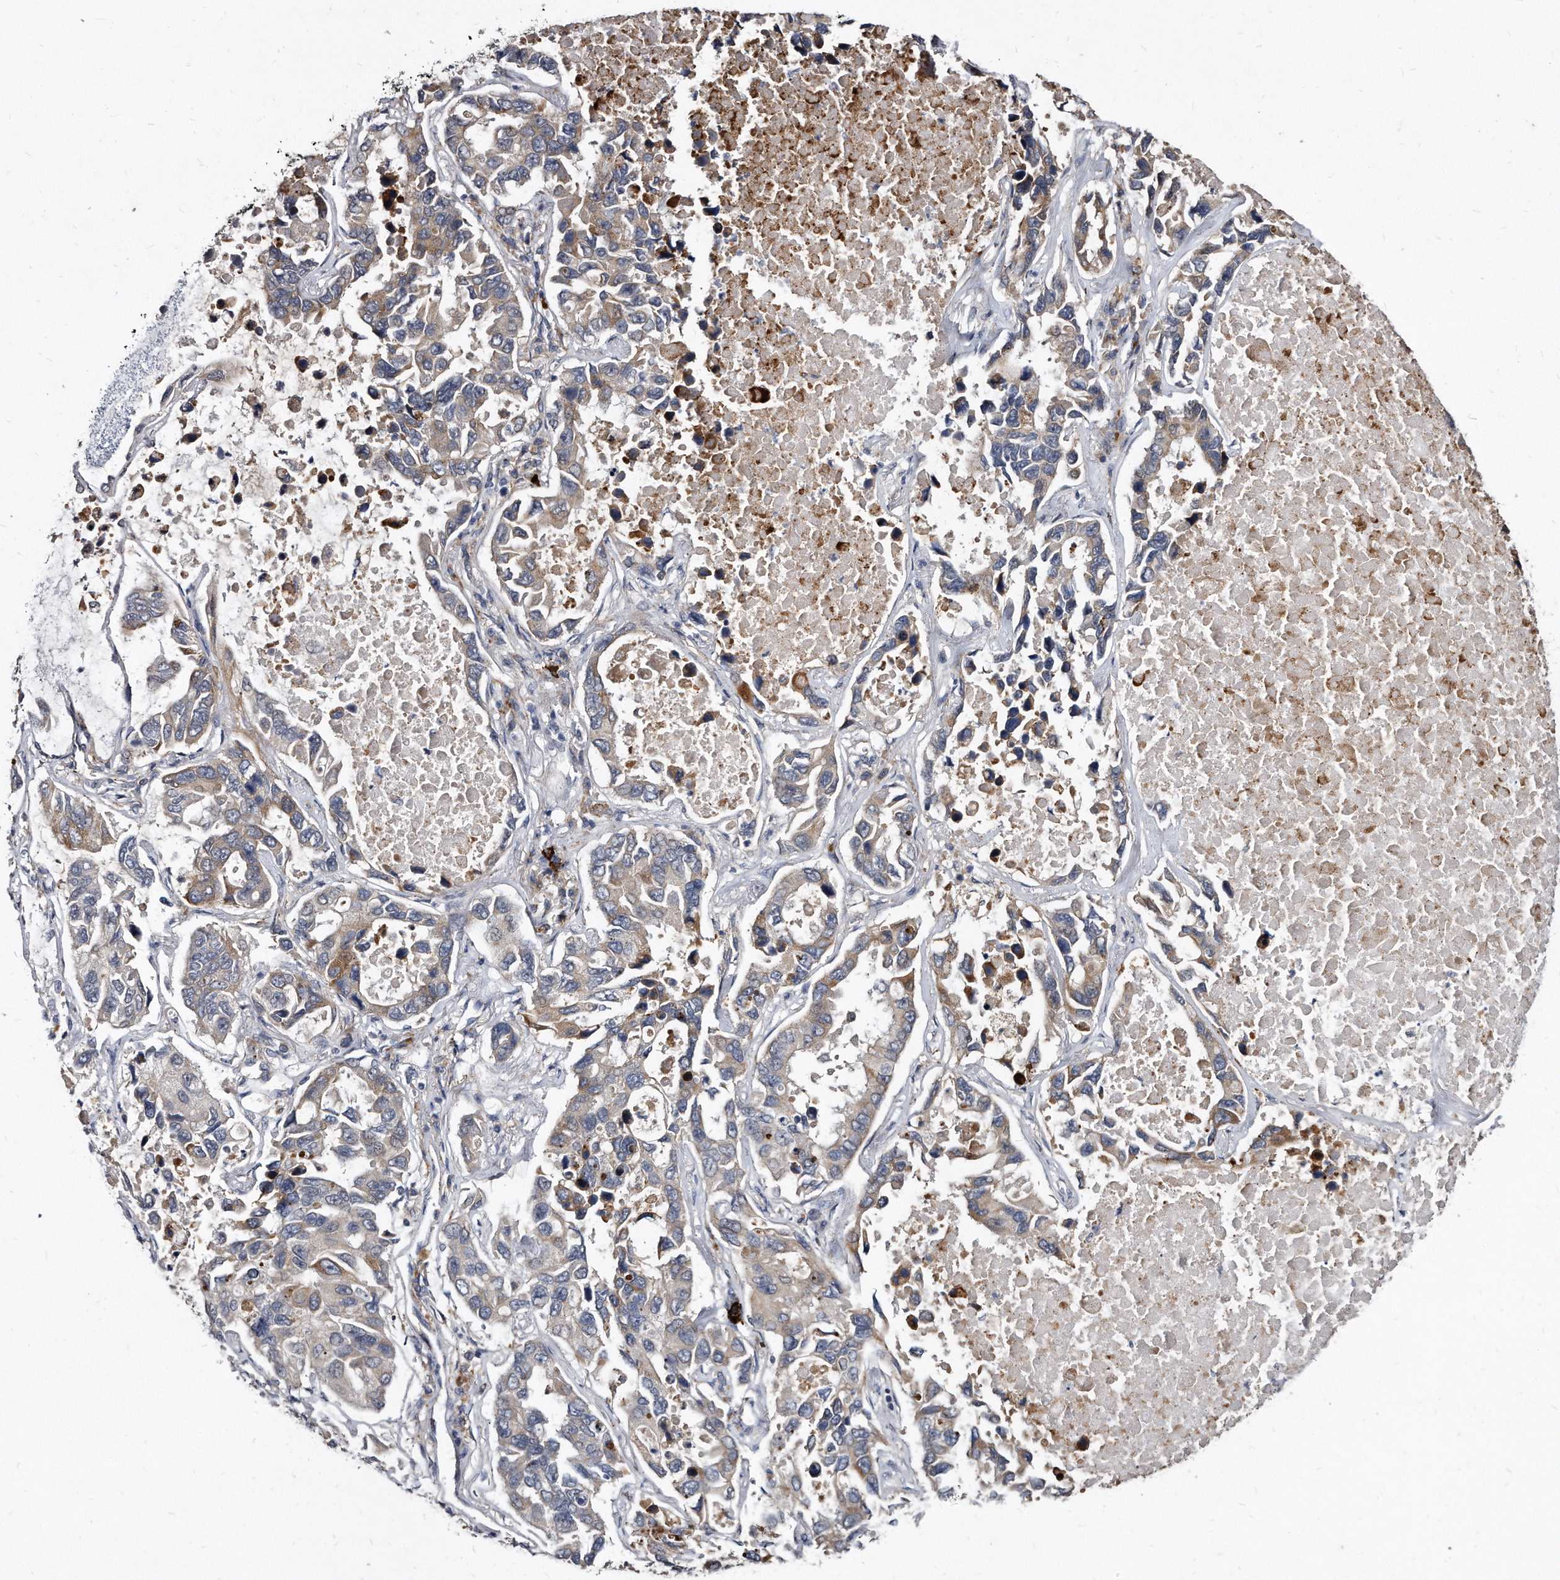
{"staining": {"intensity": "weak", "quantity": "25%-75%", "location": "cytoplasmic/membranous"}, "tissue": "lung cancer", "cell_type": "Tumor cells", "image_type": "cancer", "snomed": [{"axis": "morphology", "description": "Adenocarcinoma, NOS"}, {"axis": "topography", "description": "Lung"}], "caption": "The micrograph reveals staining of adenocarcinoma (lung), revealing weak cytoplasmic/membranous protein positivity (brown color) within tumor cells.", "gene": "KLHDC3", "patient": {"sex": "male", "age": 64}}